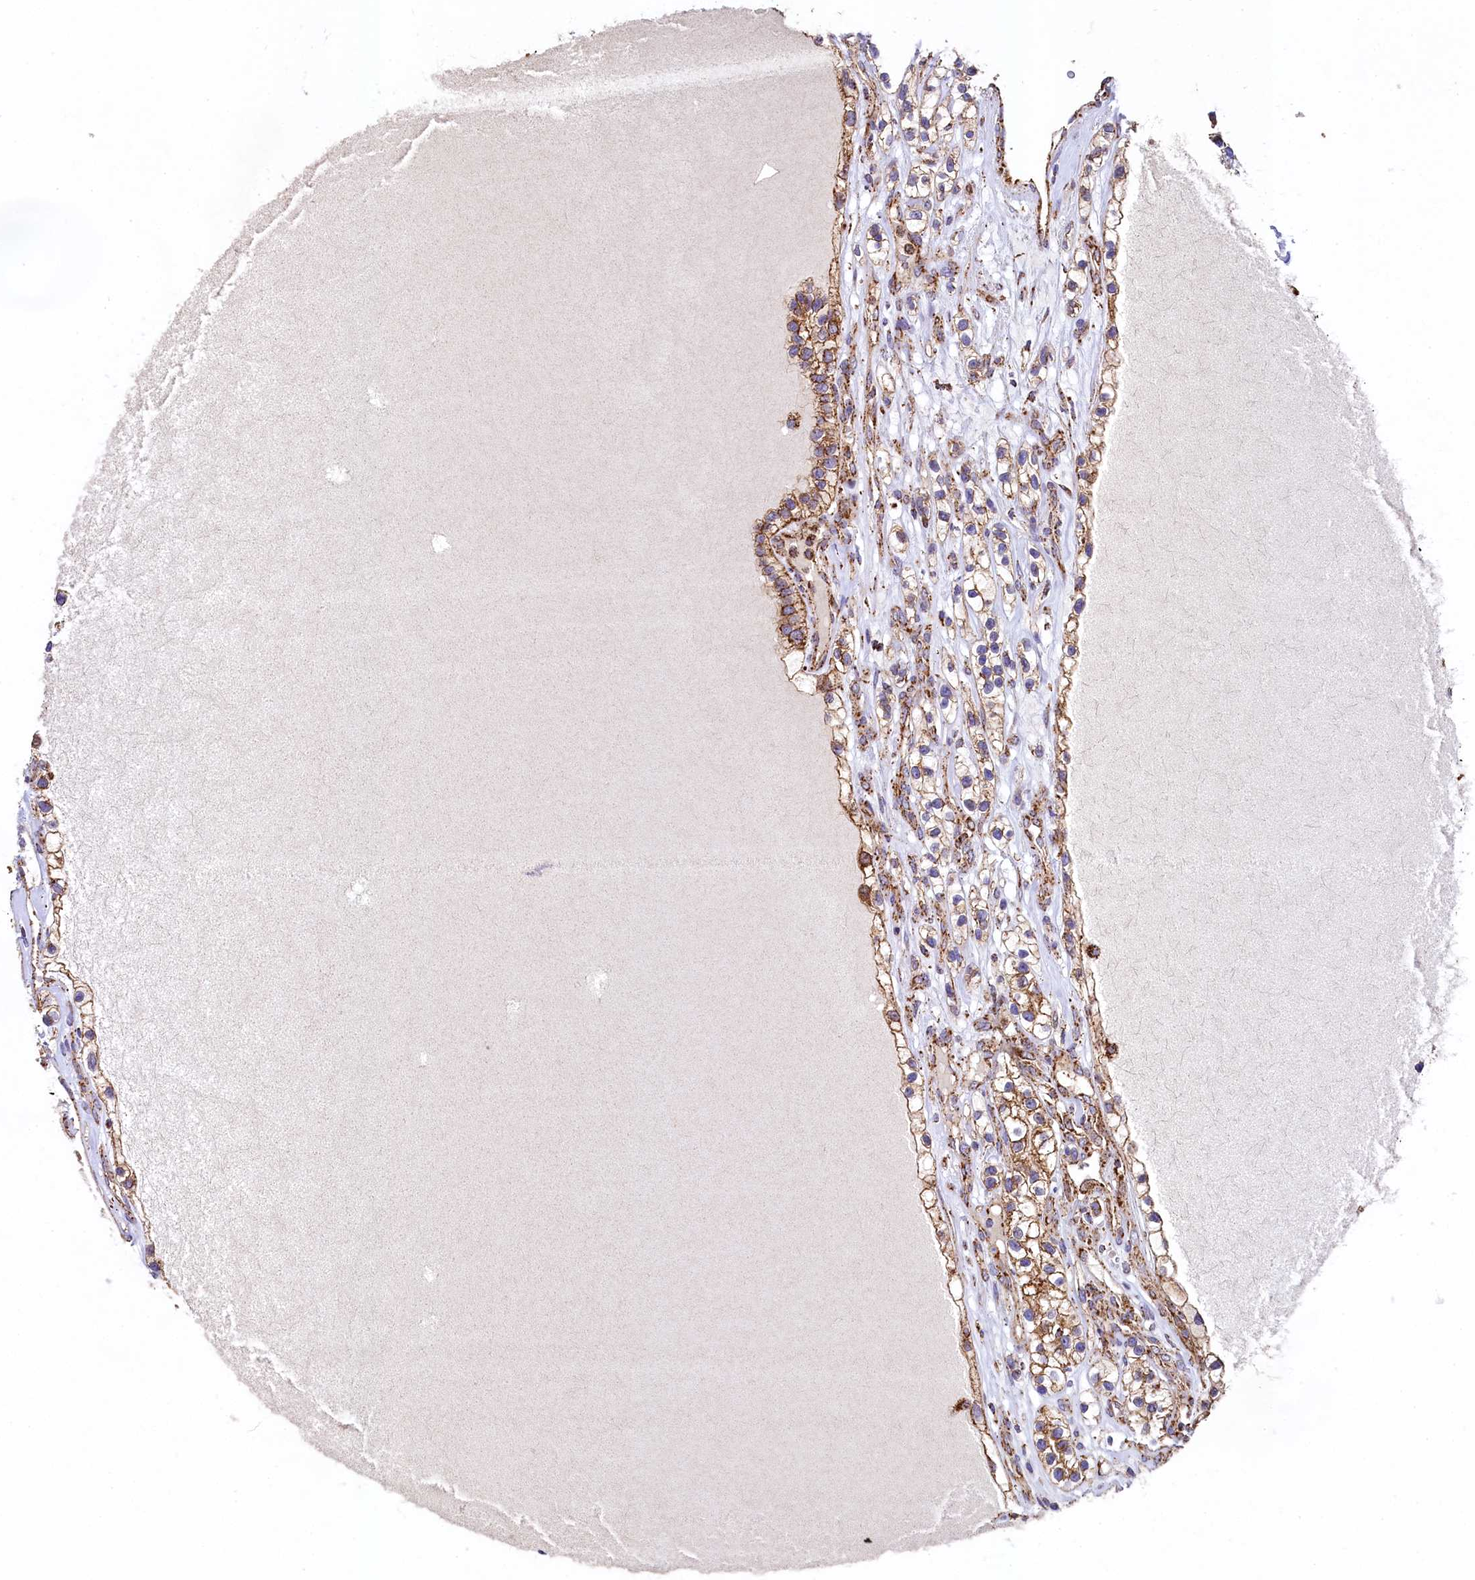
{"staining": {"intensity": "strong", "quantity": ">75%", "location": "cytoplasmic/membranous"}, "tissue": "renal cancer", "cell_type": "Tumor cells", "image_type": "cancer", "snomed": [{"axis": "morphology", "description": "Adenocarcinoma, NOS"}, {"axis": "topography", "description": "Kidney"}], "caption": "IHC (DAB (3,3'-diaminobenzidine)) staining of human adenocarcinoma (renal) demonstrates strong cytoplasmic/membranous protein expression in approximately >75% of tumor cells.", "gene": "CLYBL", "patient": {"sex": "female", "age": 57}}